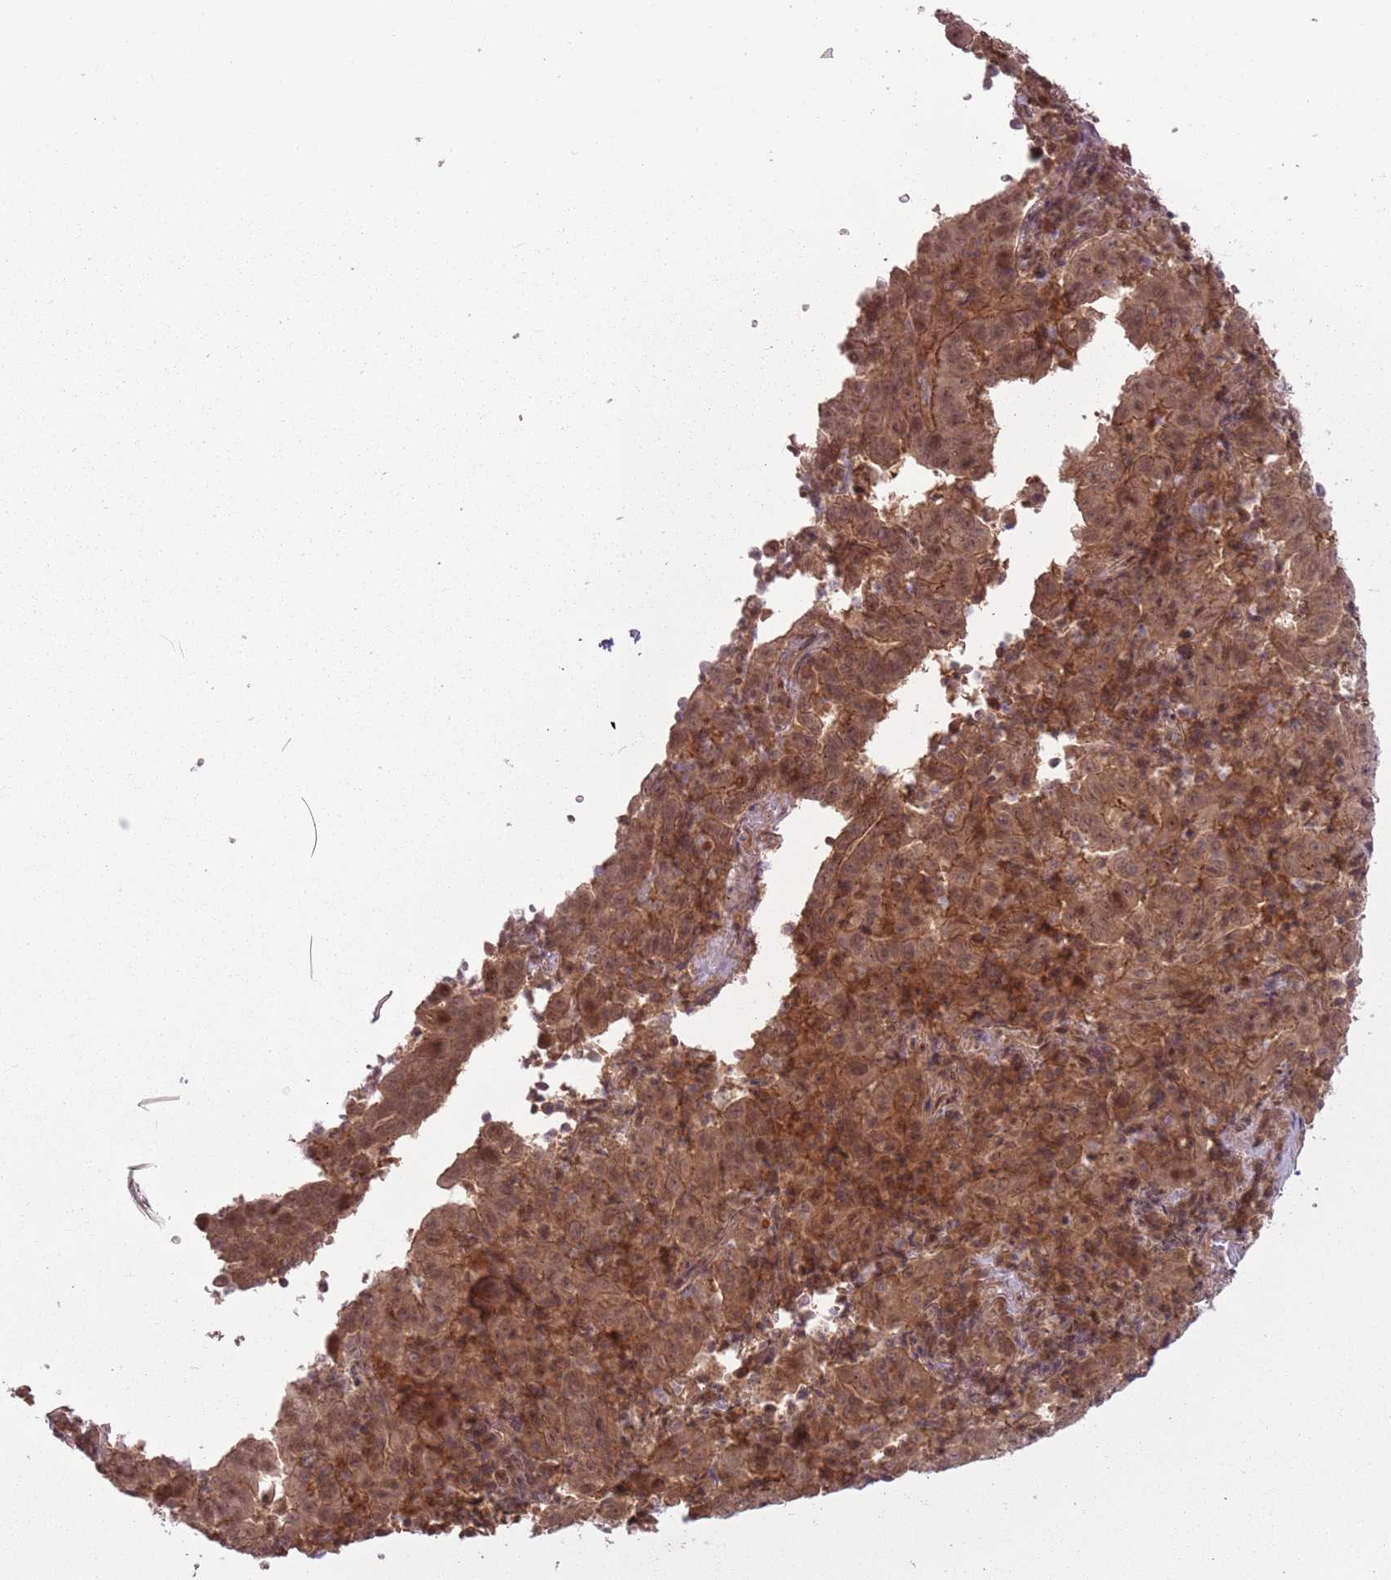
{"staining": {"intensity": "moderate", "quantity": ">75%", "location": "cytoplasmic/membranous,nuclear"}, "tissue": "pancreatic cancer", "cell_type": "Tumor cells", "image_type": "cancer", "snomed": [{"axis": "morphology", "description": "Adenocarcinoma, NOS"}, {"axis": "topography", "description": "Pancreas"}], "caption": "This micrograph shows immunohistochemistry staining of pancreatic cancer (adenocarcinoma), with medium moderate cytoplasmic/membranous and nuclear staining in about >75% of tumor cells.", "gene": "ADAMTS3", "patient": {"sex": "male", "age": 63}}